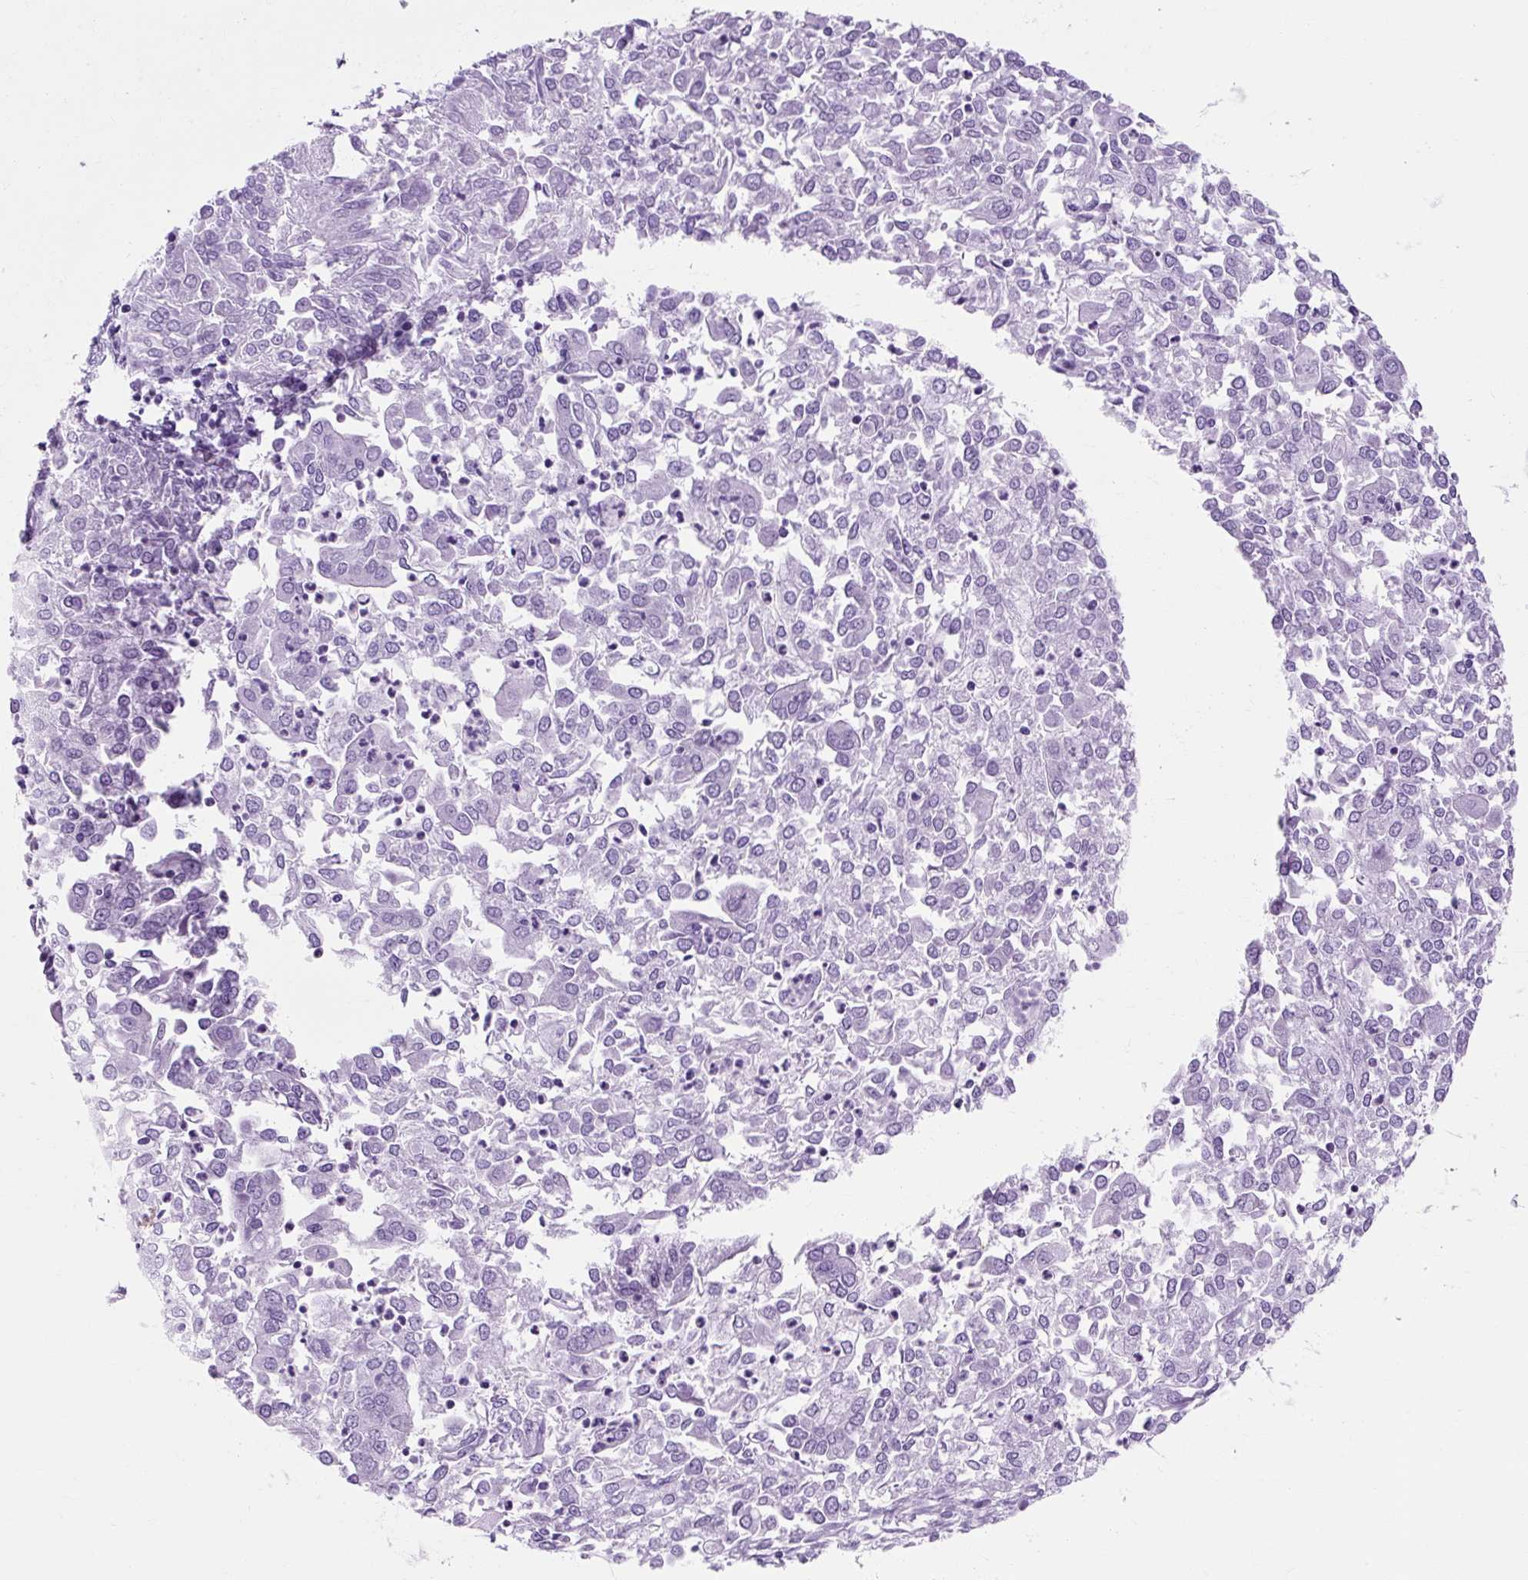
{"staining": {"intensity": "negative", "quantity": "none", "location": "none"}, "tissue": "endometrial cancer", "cell_type": "Tumor cells", "image_type": "cancer", "snomed": [{"axis": "morphology", "description": "Adenocarcinoma, NOS"}, {"axis": "topography", "description": "Endometrium"}], "caption": "IHC micrograph of human endometrial adenocarcinoma stained for a protein (brown), which displays no expression in tumor cells.", "gene": "TMEM89", "patient": {"sex": "female", "age": 57}}